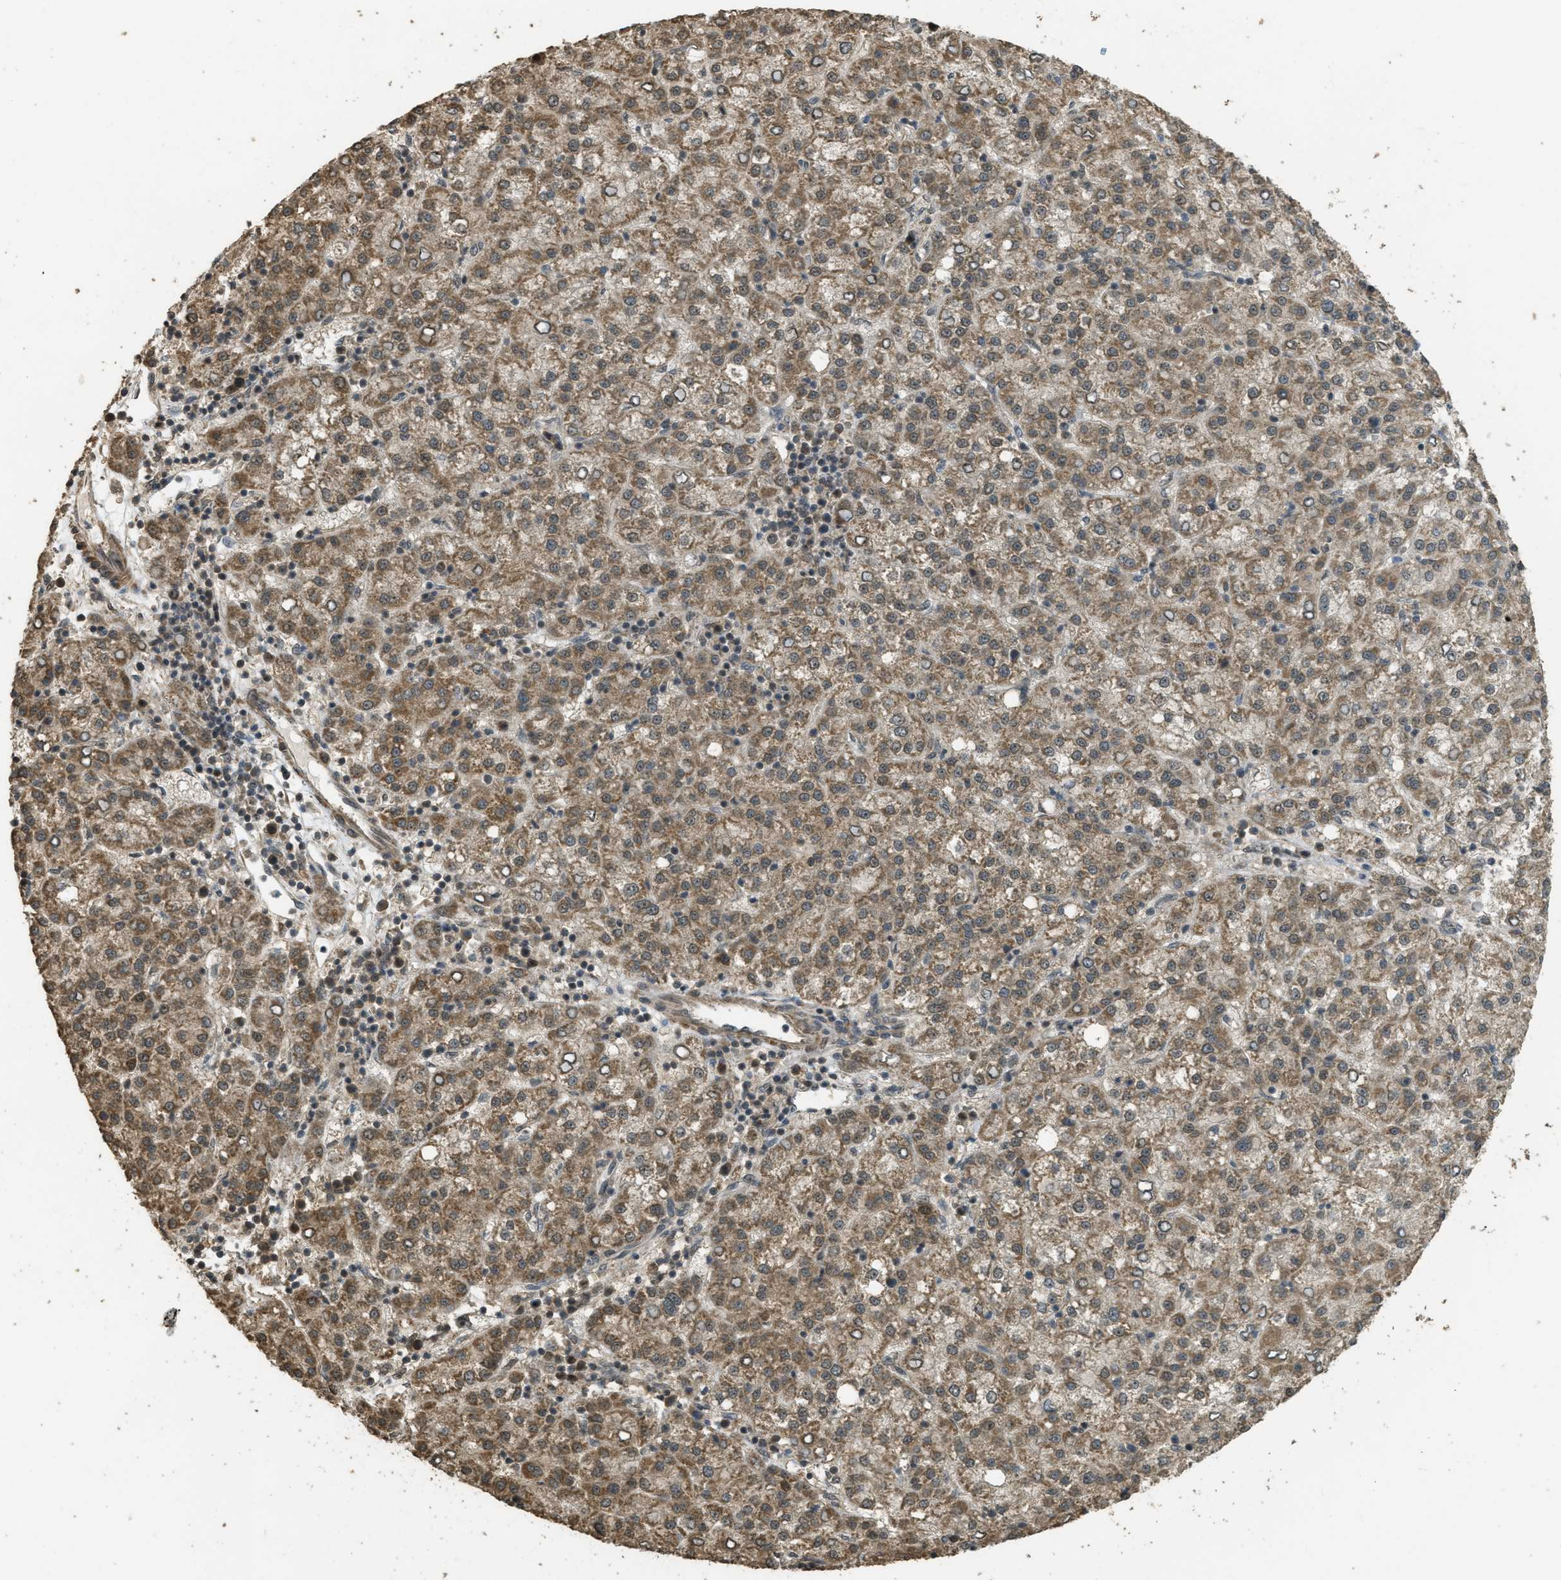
{"staining": {"intensity": "moderate", "quantity": ">75%", "location": "cytoplasmic/membranous"}, "tissue": "liver cancer", "cell_type": "Tumor cells", "image_type": "cancer", "snomed": [{"axis": "morphology", "description": "Carcinoma, Hepatocellular, NOS"}, {"axis": "topography", "description": "Liver"}], "caption": "Approximately >75% of tumor cells in human hepatocellular carcinoma (liver) exhibit moderate cytoplasmic/membranous protein staining as visualized by brown immunohistochemical staining.", "gene": "CTPS1", "patient": {"sex": "female", "age": 58}}